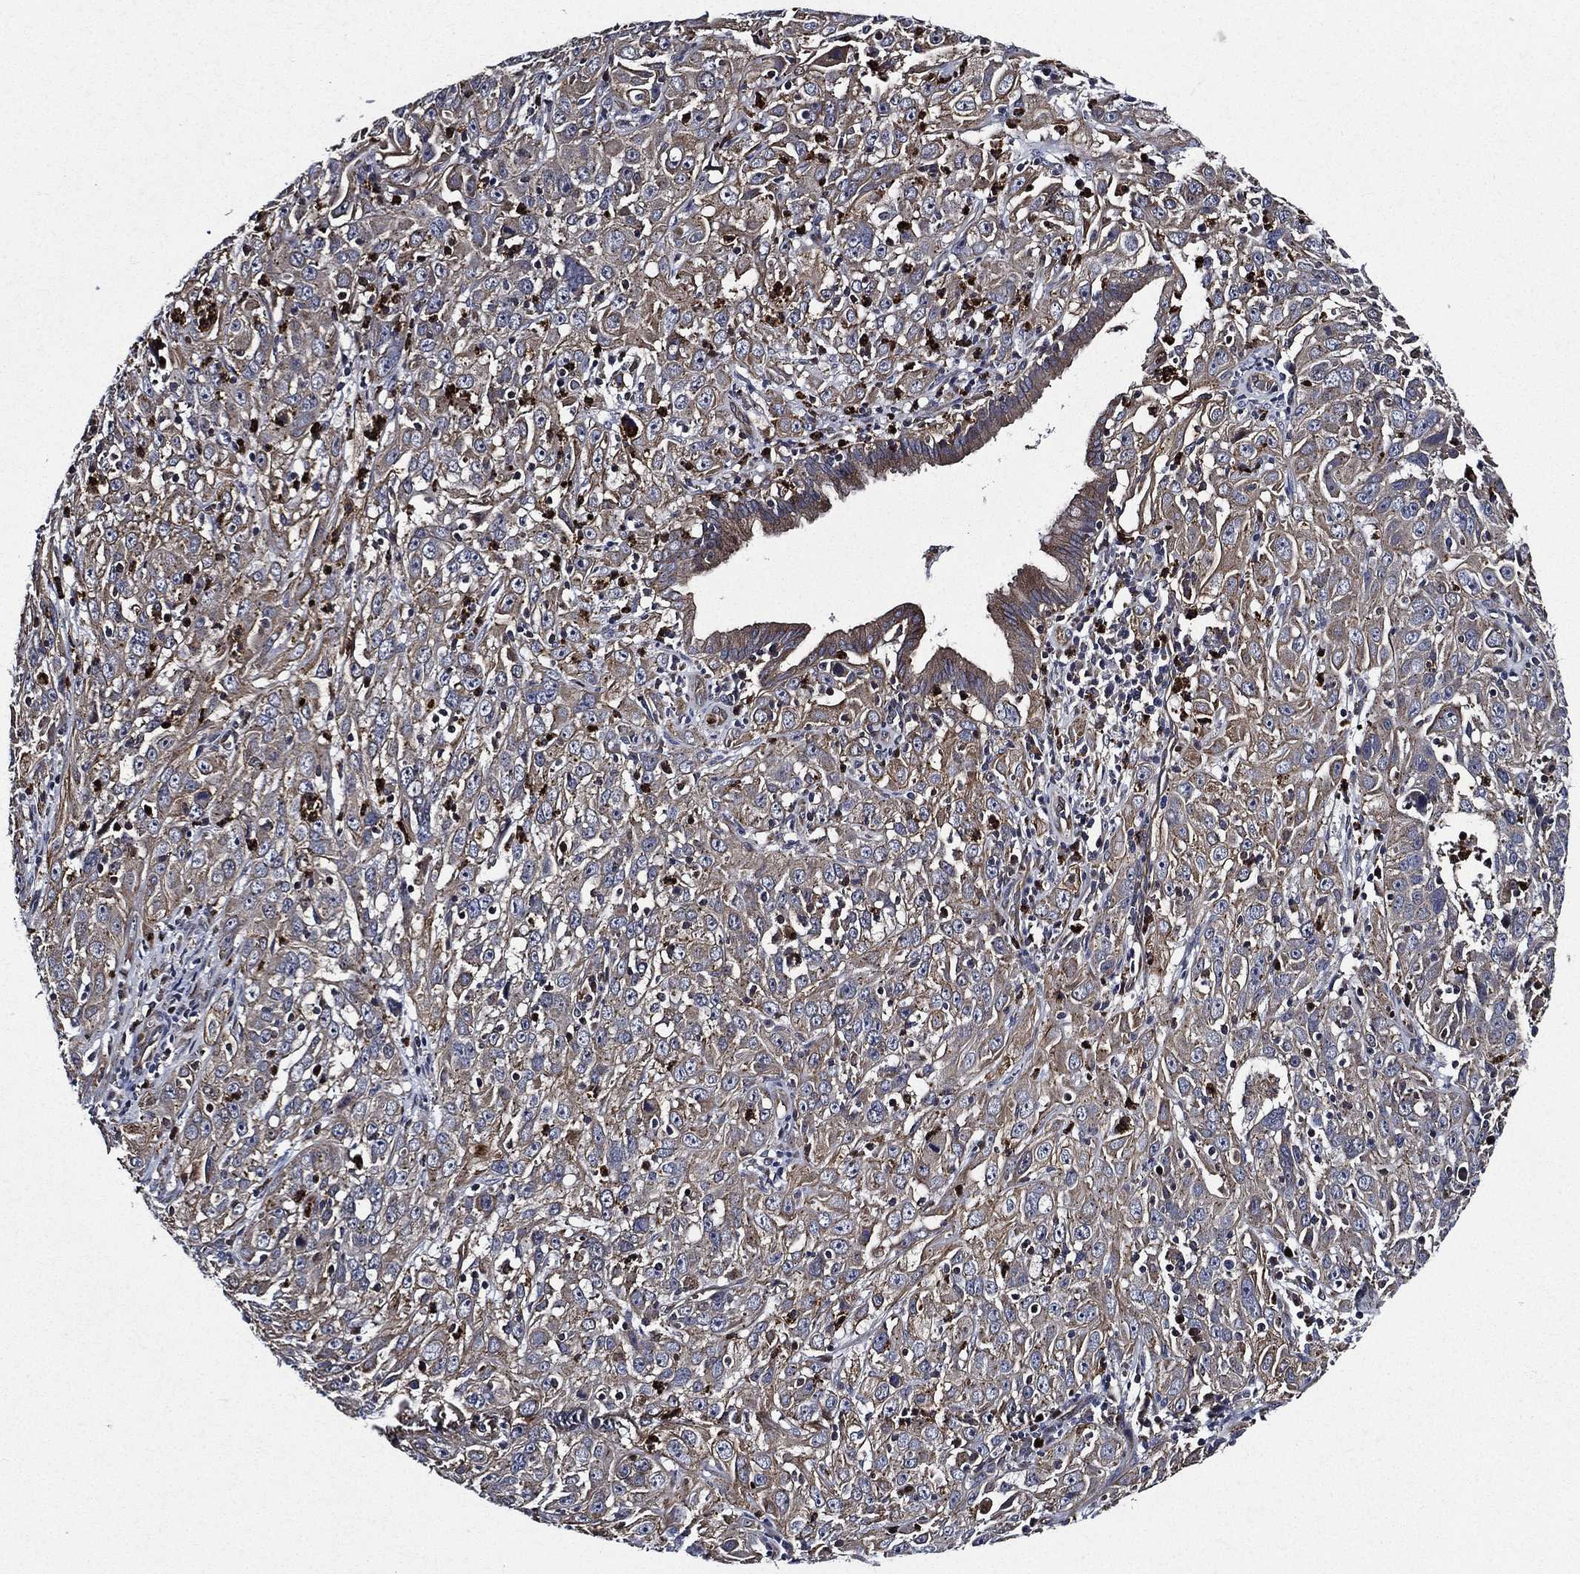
{"staining": {"intensity": "weak", "quantity": "<25%", "location": "cytoplasmic/membranous"}, "tissue": "cervical cancer", "cell_type": "Tumor cells", "image_type": "cancer", "snomed": [{"axis": "morphology", "description": "Squamous cell carcinoma, NOS"}, {"axis": "topography", "description": "Cervix"}], "caption": "Protein analysis of cervical squamous cell carcinoma reveals no significant staining in tumor cells.", "gene": "KIF20B", "patient": {"sex": "female", "age": 32}}